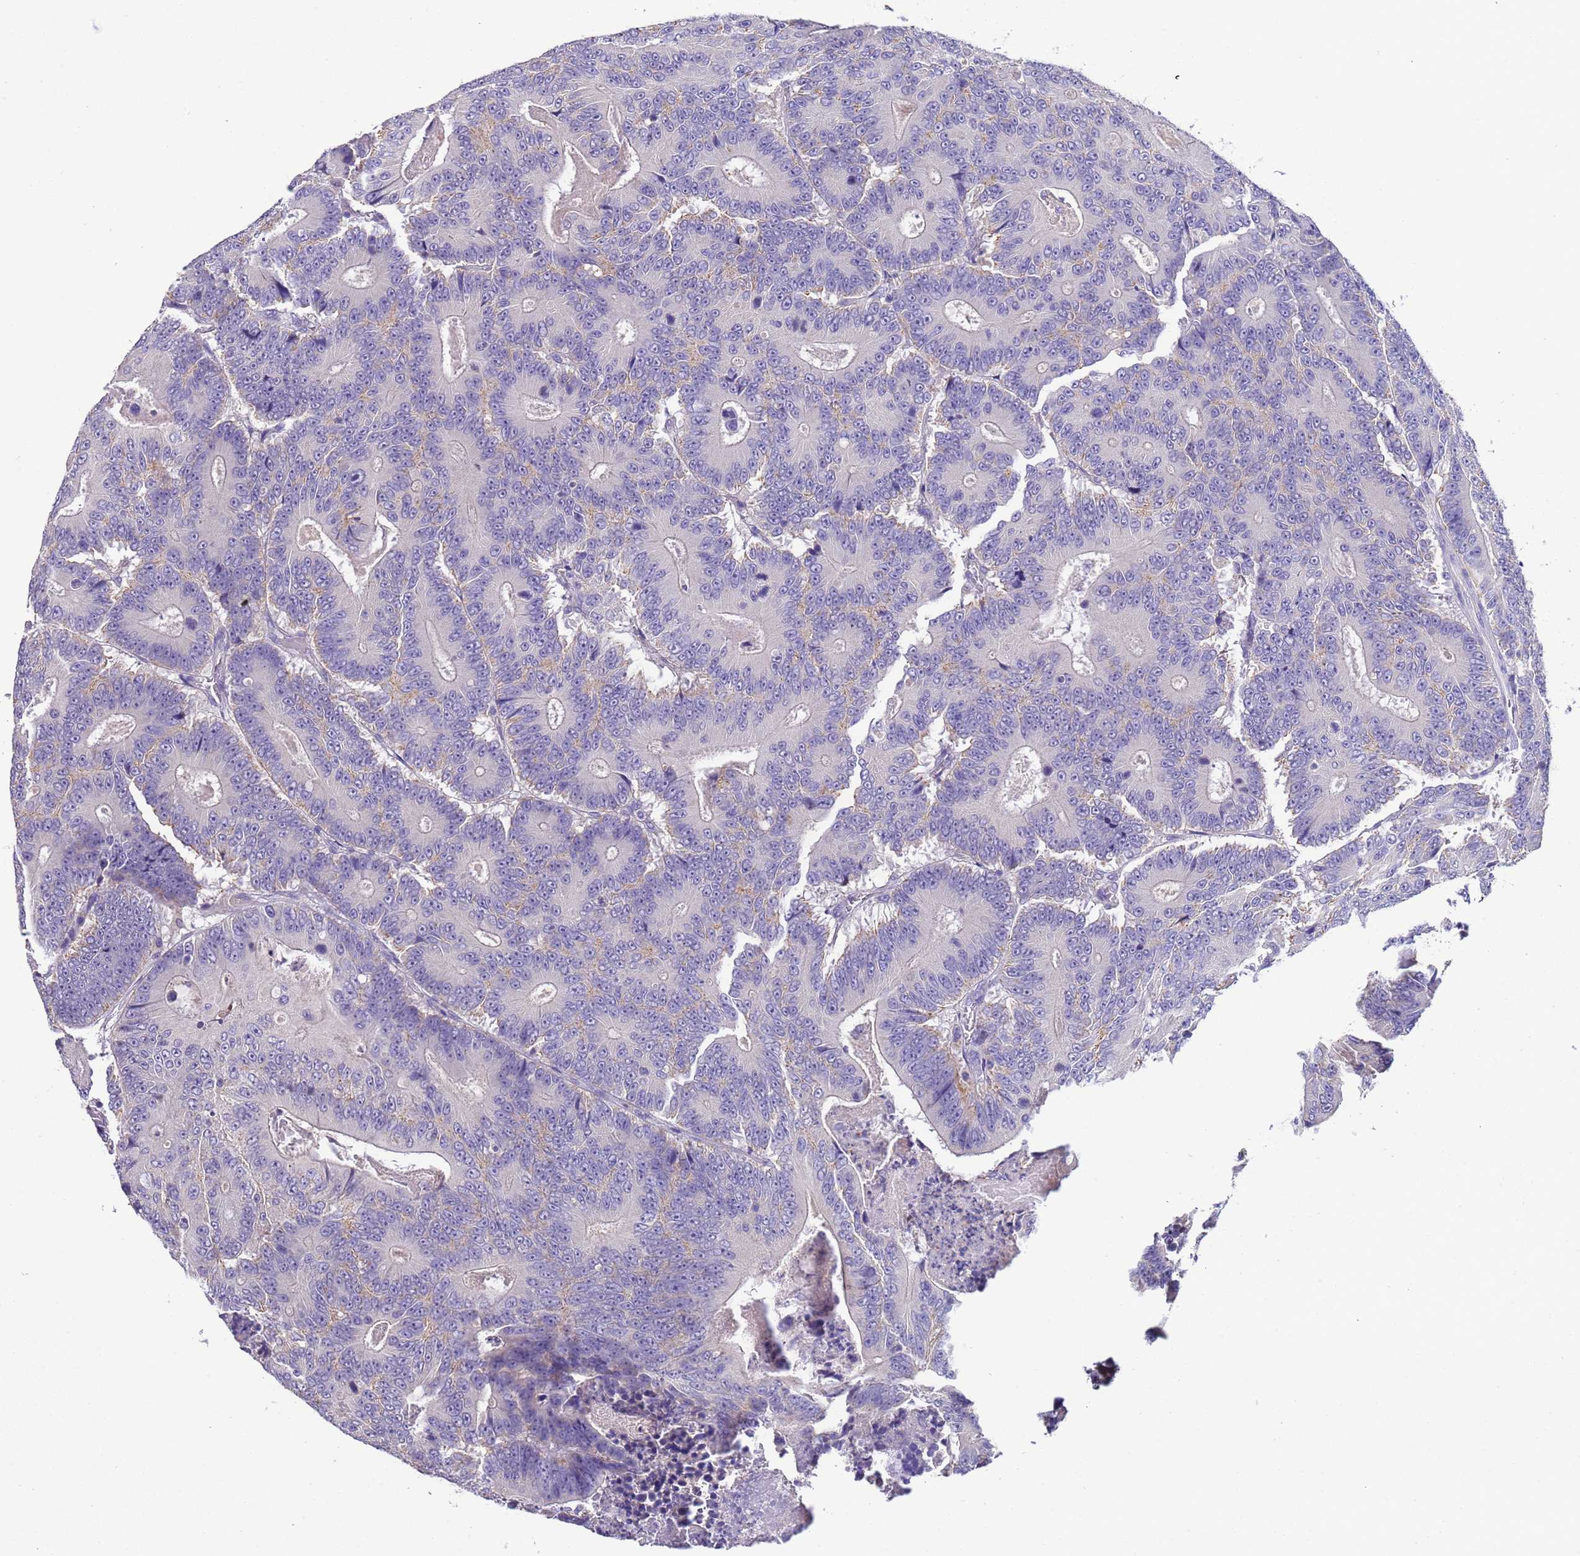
{"staining": {"intensity": "negative", "quantity": "none", "location": "none"}, "tissue": "colorectal cancer", "cell_type": "Tumor cells", "image_type": "cancer", "snomed": [{"axis": "morphology", "description": "Adenocarcinoma, NOS"}, {"axis": "topography", "description": "Colon"}], "caption": "An immunohistochemistry (IHC) micrograph of colorectal cancer (adenocarcinoma) is shown. There is no staining in tumor cells of colorectal cancer (adenocarcinoma). (DAB (3,3'-diaminobenzidine) IHC with hematoxylin counter stain).", "gene": "SLC24A3", "patient": {"sex": "male", "age": 83}}